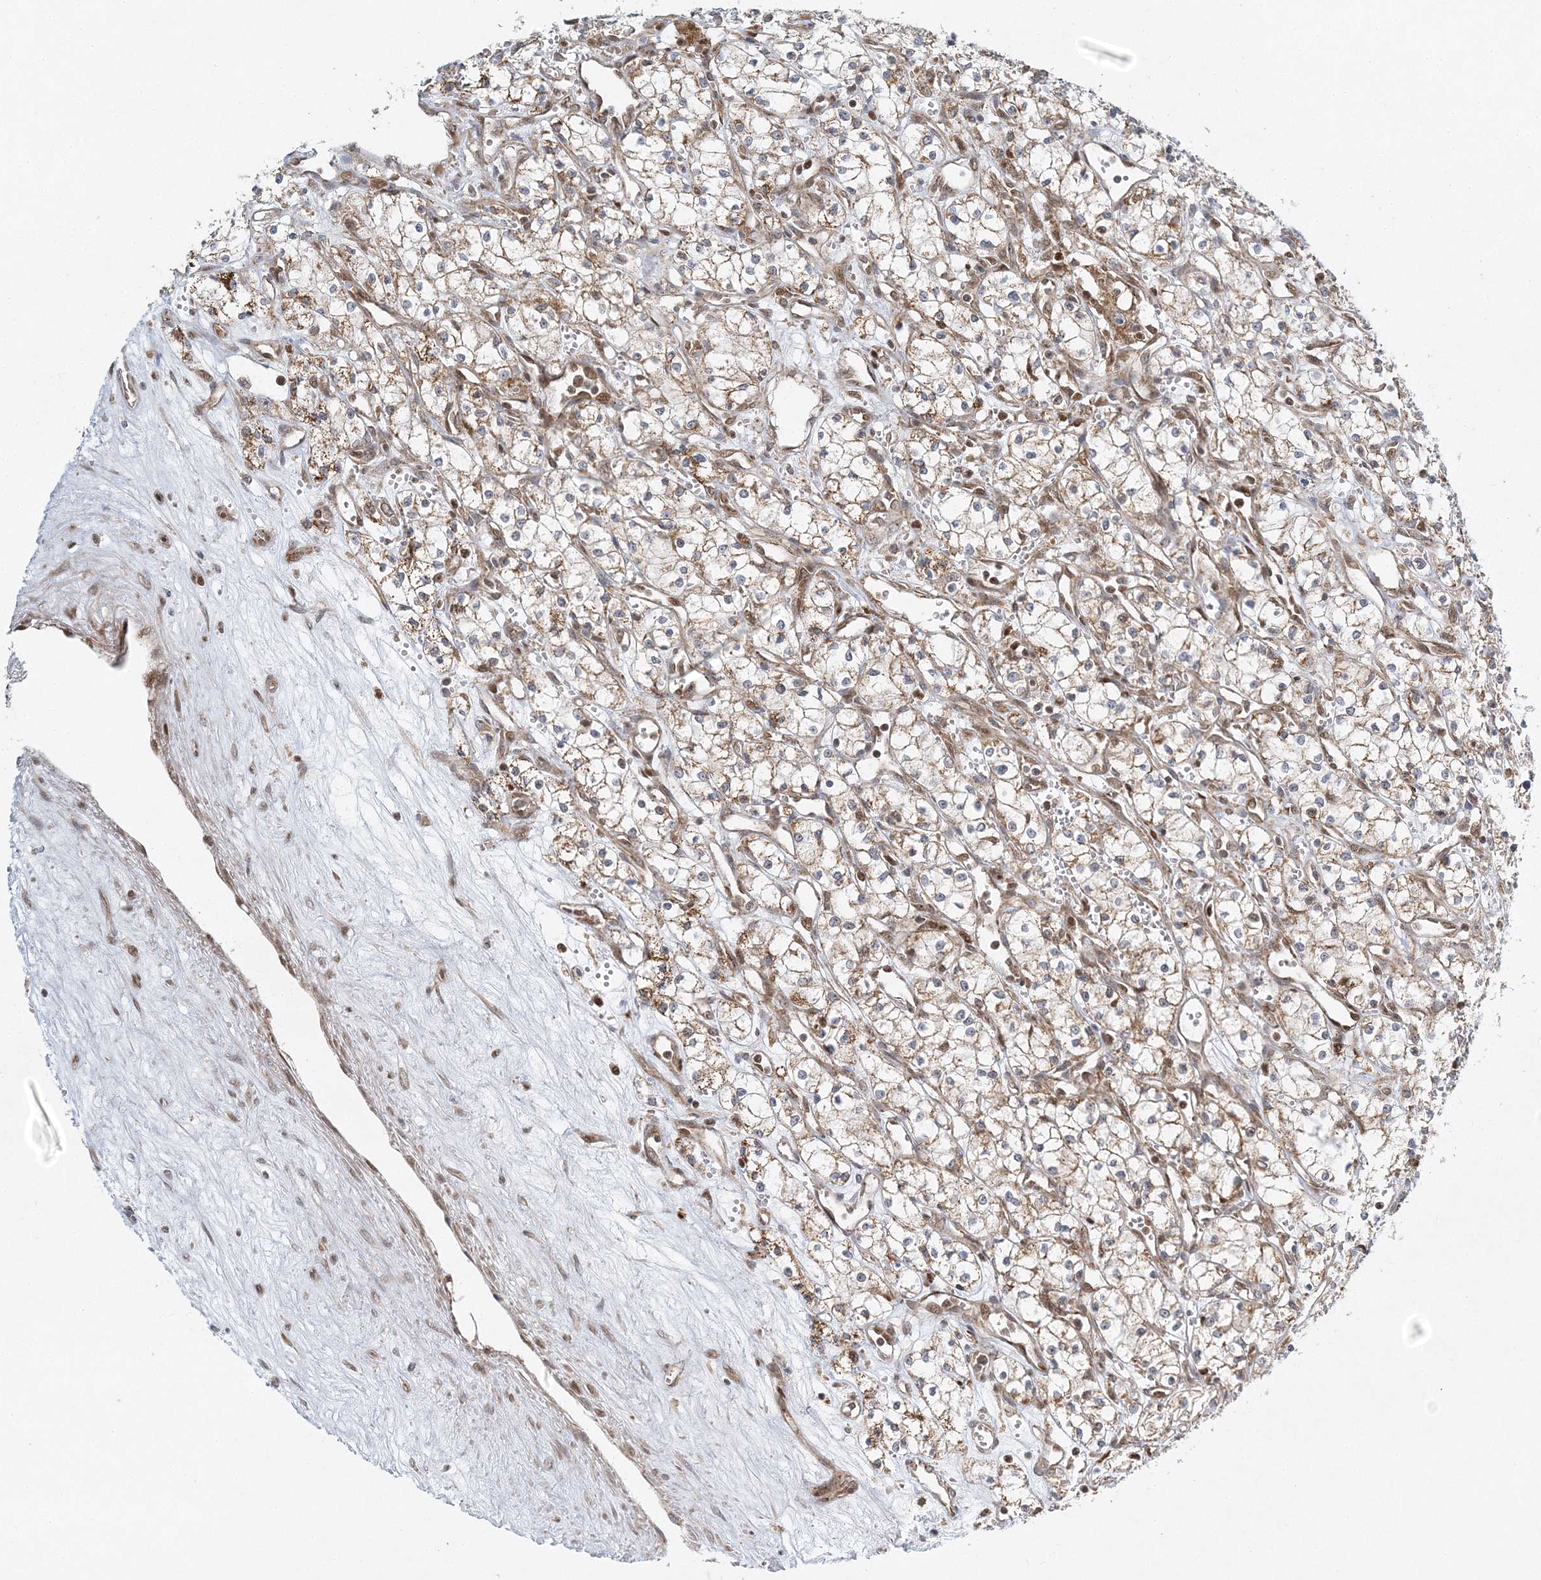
{"staining": {"intensity": "weak", "quantity": "25%-75%", "location": "cytoplasmic/membranous"}, "tissue": "renal cancer", "cell_type": "Tumor cells", "image_type": "cancer", "snomed": [{"axis": "morphology", "description": "Adenocarcinoma, NOS"}, {"axis": "topography", "description": "Kidney"}], "caption": "Protein expression analysis of human adenocarcinoma (renal) reveals weak cytoplasmic/membranous expression in about 25%-75% of tumor cells. The staining was performed using DAB, with brown indicating positive protein expression. Nuclei are stained blue with hematoxylin.", "gene": "RAB11FIP2", "patient": {"sex": "male", "age": 59}}